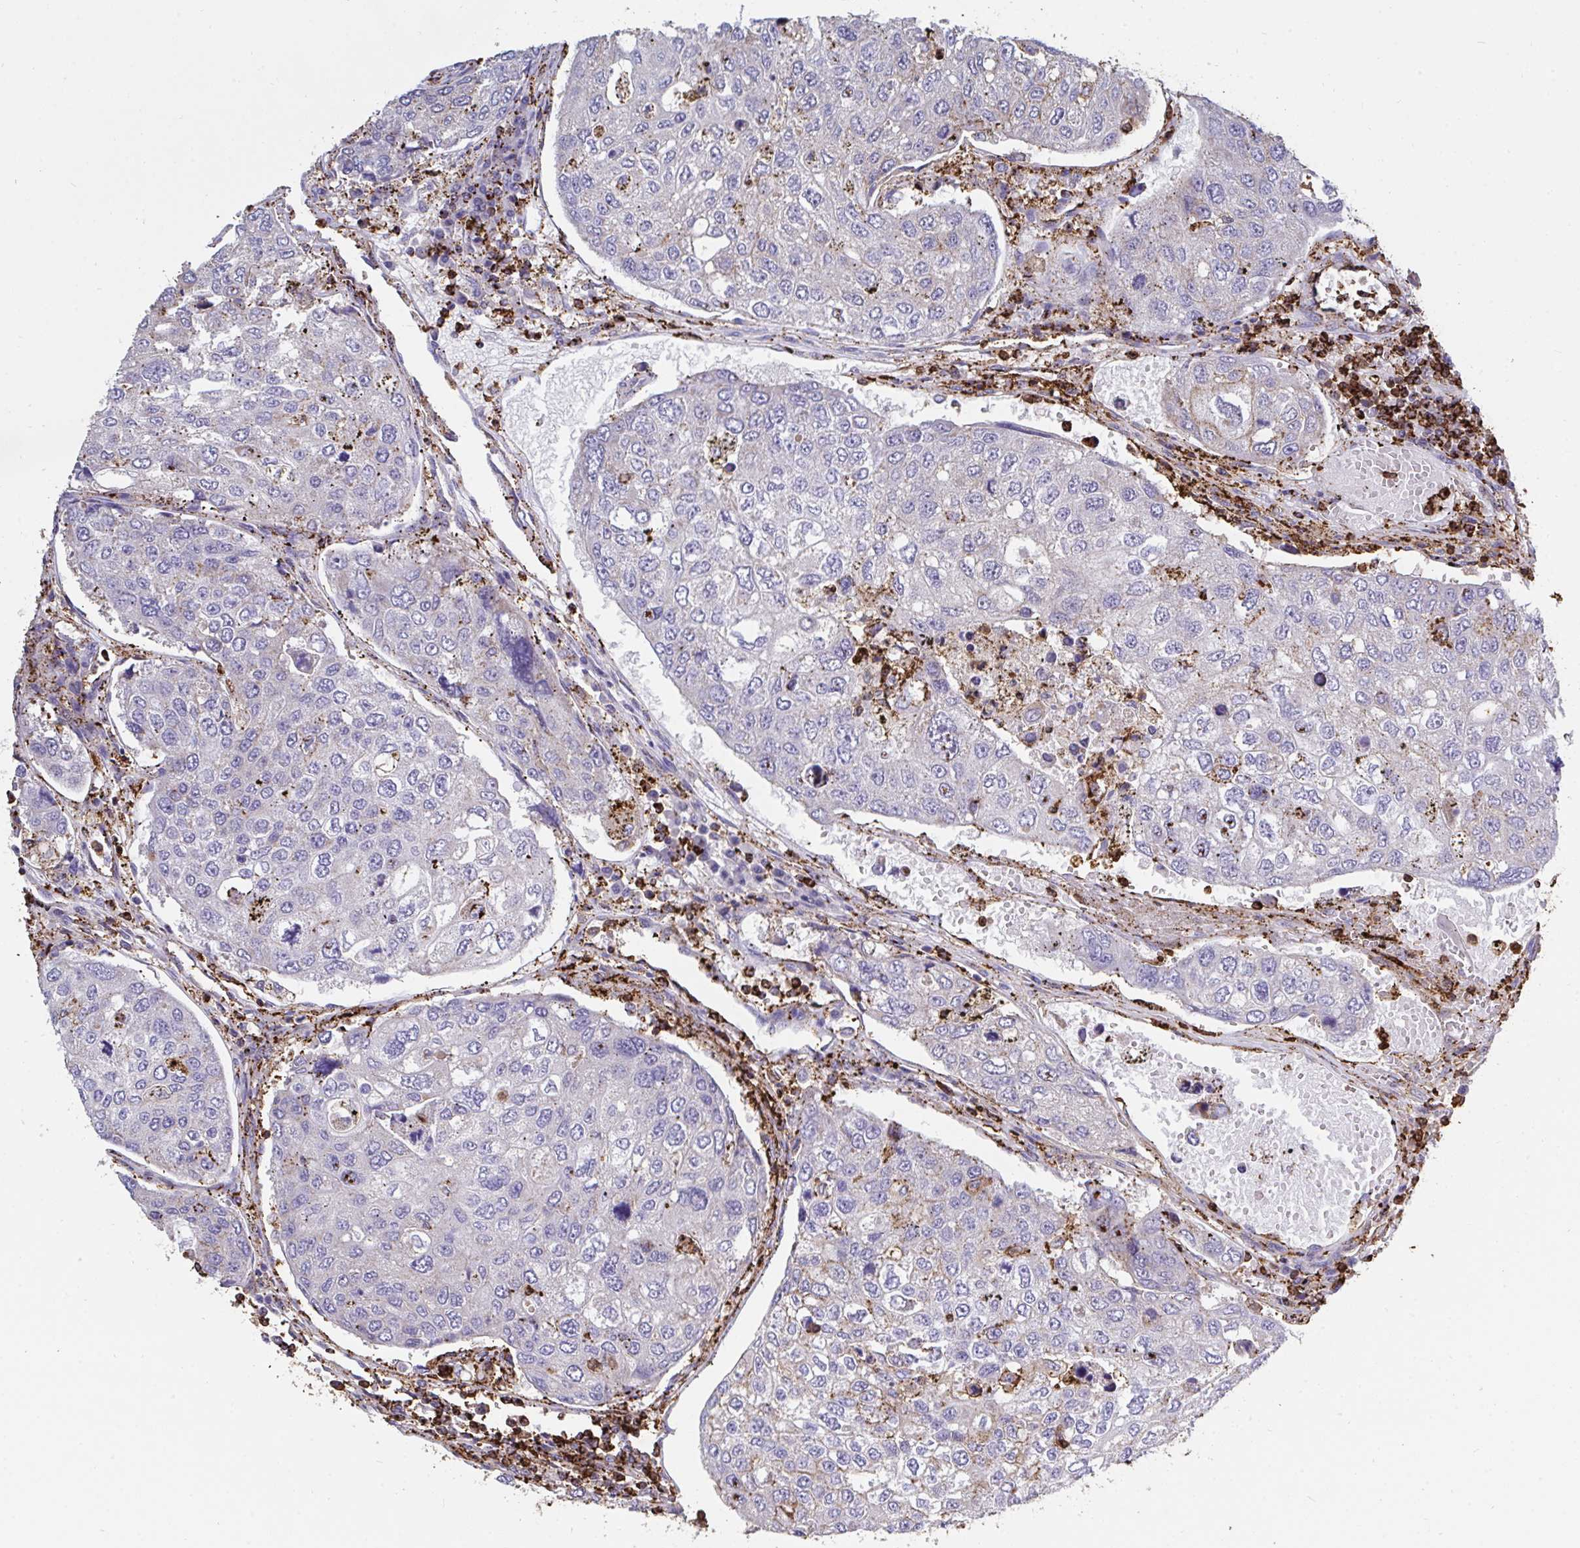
{"staining": {"intensity": "negative", "quantity": "none", "location": "none"}, "tissue": "urothelial cancer", "cell_type": "Tumor cells", "image_type": "cancer", "snomed": [{"axis": "morphology", "description": "Urothelial carcinoma, High grade"}, {"axis": "topography", "description": "Lymph node"}, {"axis": "topography", "description": "Urinary bladder"}], "caption": "Tumor cells show no significant protein positivity in high-grade urothelial carcinoma. (Stains: DAB (3,3'-diaminobenzidine) immunohistochemistry (IHC) with hematoxylin counter stain, Microscopy: brightfield microscopy at high magnification).", "gene": "CFL1", "patient": {"sex": "male", "age": 51}}